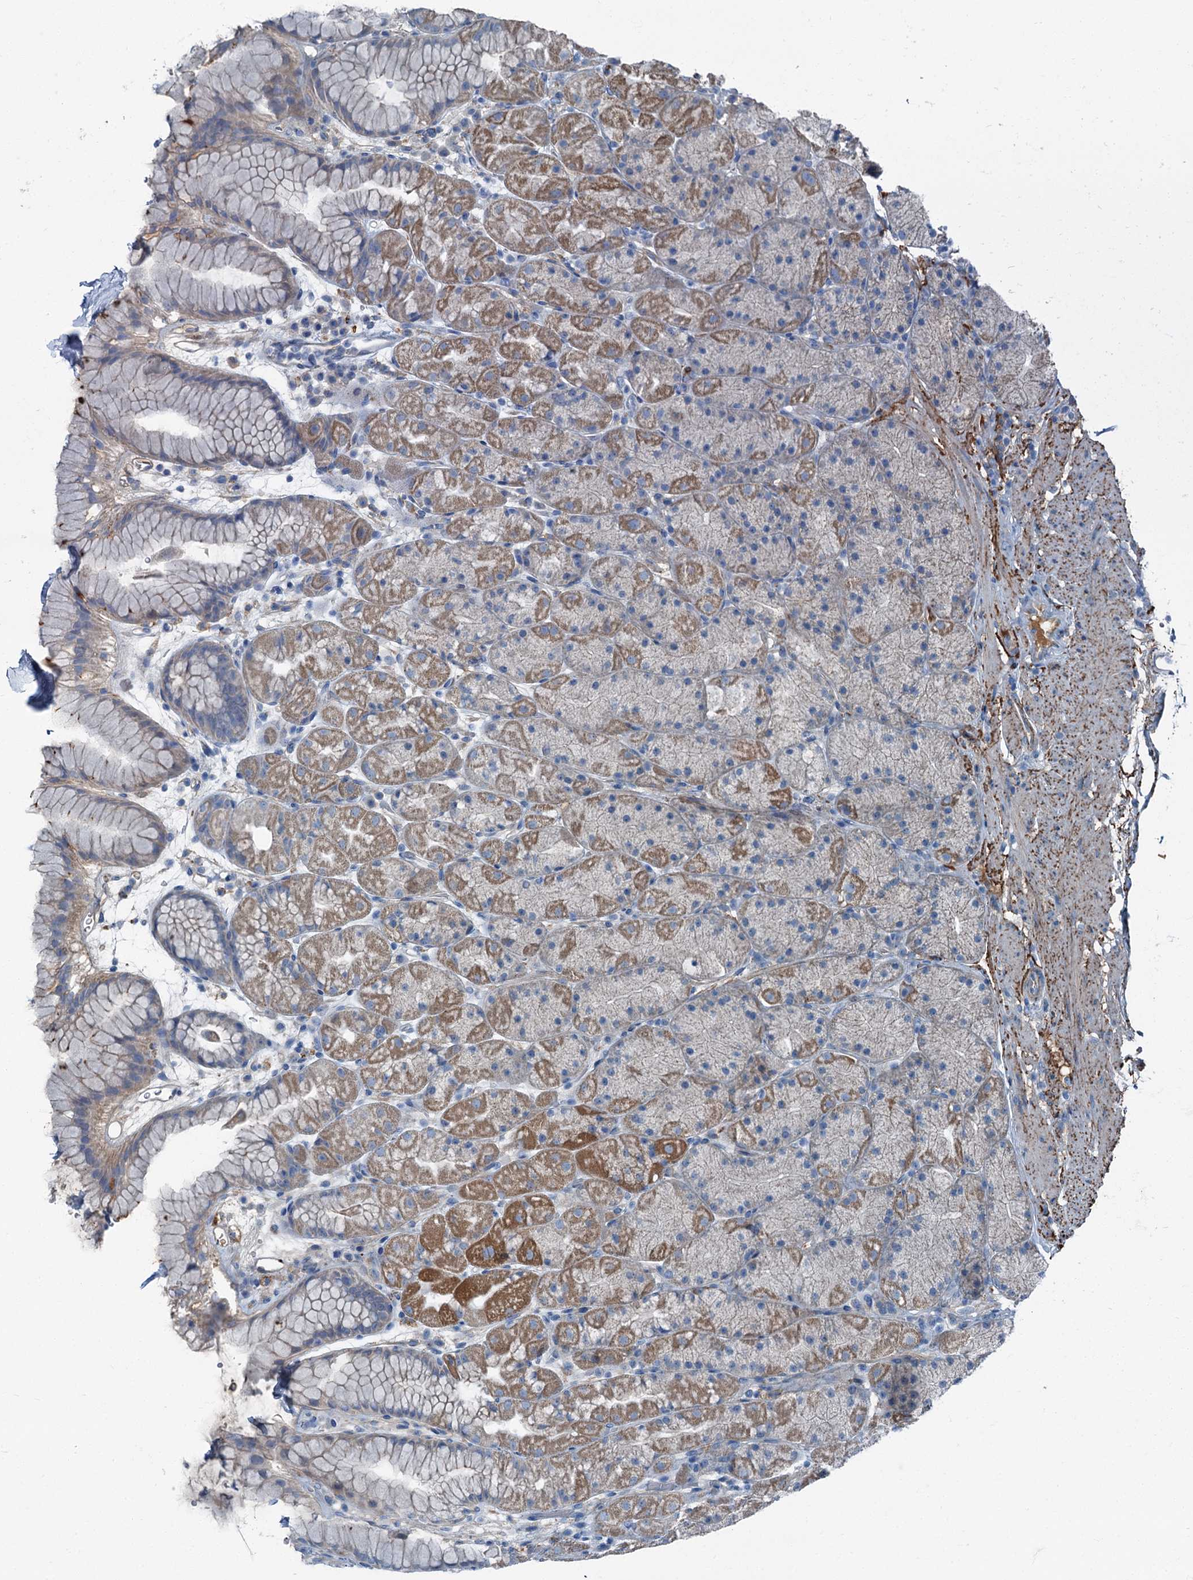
{"staining": {"intensity": "moderate", "quantity": "25%-75%", "location": "cytoplasmic/membranous"}, "tissue": "stomach", "cell_type": "Glandular cells", "image_type": "normal", "snomed": [{"axis": "morphology", "description": "Normal tissue, NOS"}, {"axis": "topography", "description": "Stomach, upper"}, {"axis": "topography", "description": "Stomach, lower"}], "caption": "Protein expression analysis of unremarkable stomach displays moderate cytoplasmic/membranous positivity in about 25%-75% of glandular cells. Ihc stains the protein in brown and the nuclei are stained blue.", "gene": "AXL", "patient": {"sex": "male", "age": 67}}